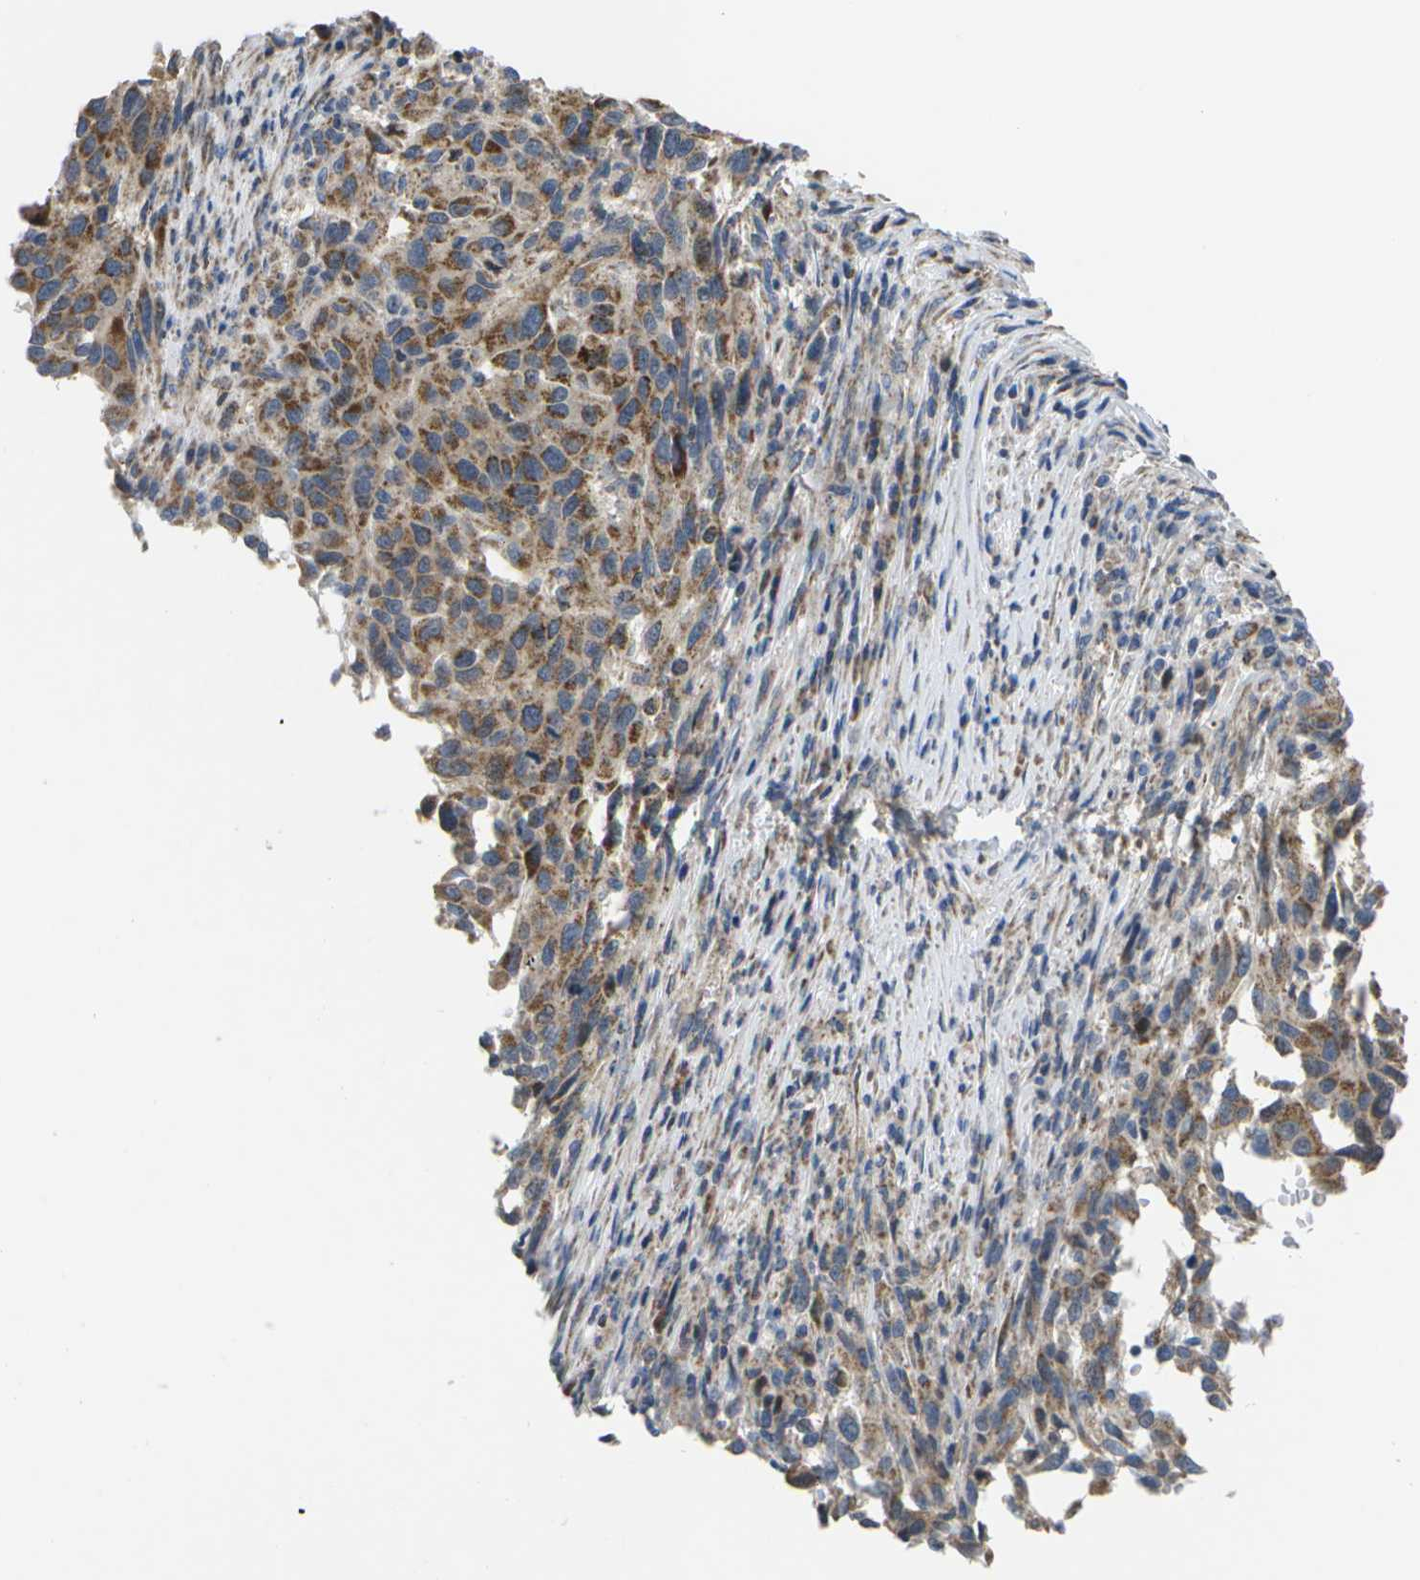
{"staining": {"intensity": "moderate", "quantity": ">75%", "location": "cytoplasmic/membranous"}, "tissue": "melanoma", "cell_type": "Tumor cells", "image_type": "cancer", "snomed": [{"axis": "morphology", "description": "Malignant melanoma, Metastatic site"}, {"axis": "topography", "description": "Lymph node"}], "caption": "Human melanoma stained with a protein marker exhibits moderate staining in tumor cells.", "gene": "HADHA", "patient": {"sex": "male", "age": 61}}